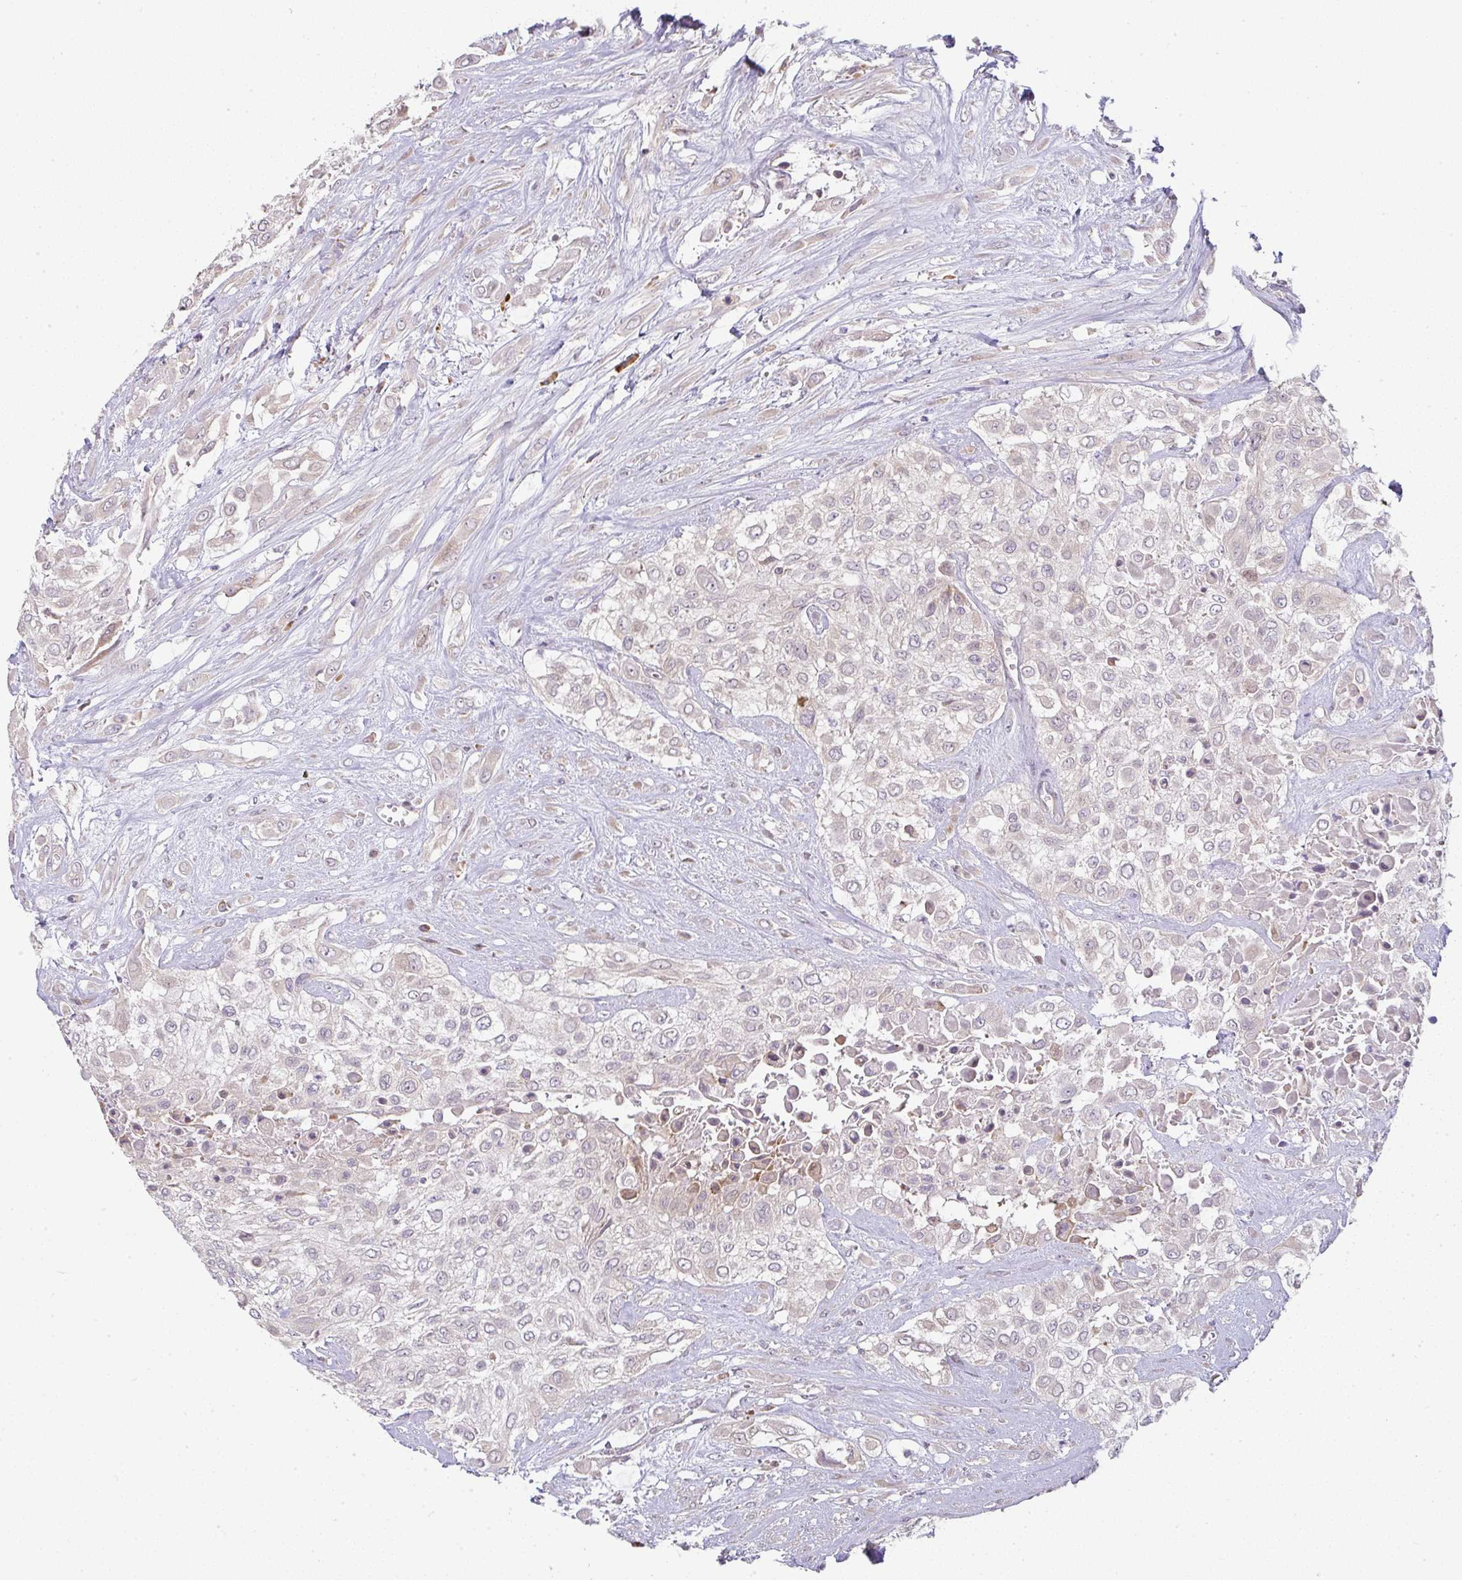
{"staining": {"intensity": "negative", "quantity": "none", "location": "none"}, "tissue": "urothelial cancer", "cell_type": "Tumor cells", "image_type": "cancer", "snomed": [{"axis": "morphology", "description": "Urothelial carcinoma, High grade"}, {"axis": "topography", "description": "Urinary bladder"}], "caption": "Urothelial carcinoma (high-grade) stained for a protein using immunohistochemistry exhibits no positivity tumor cells.", "gene": "MOB1A", "patient": {"sex": "male", "age": 57}}